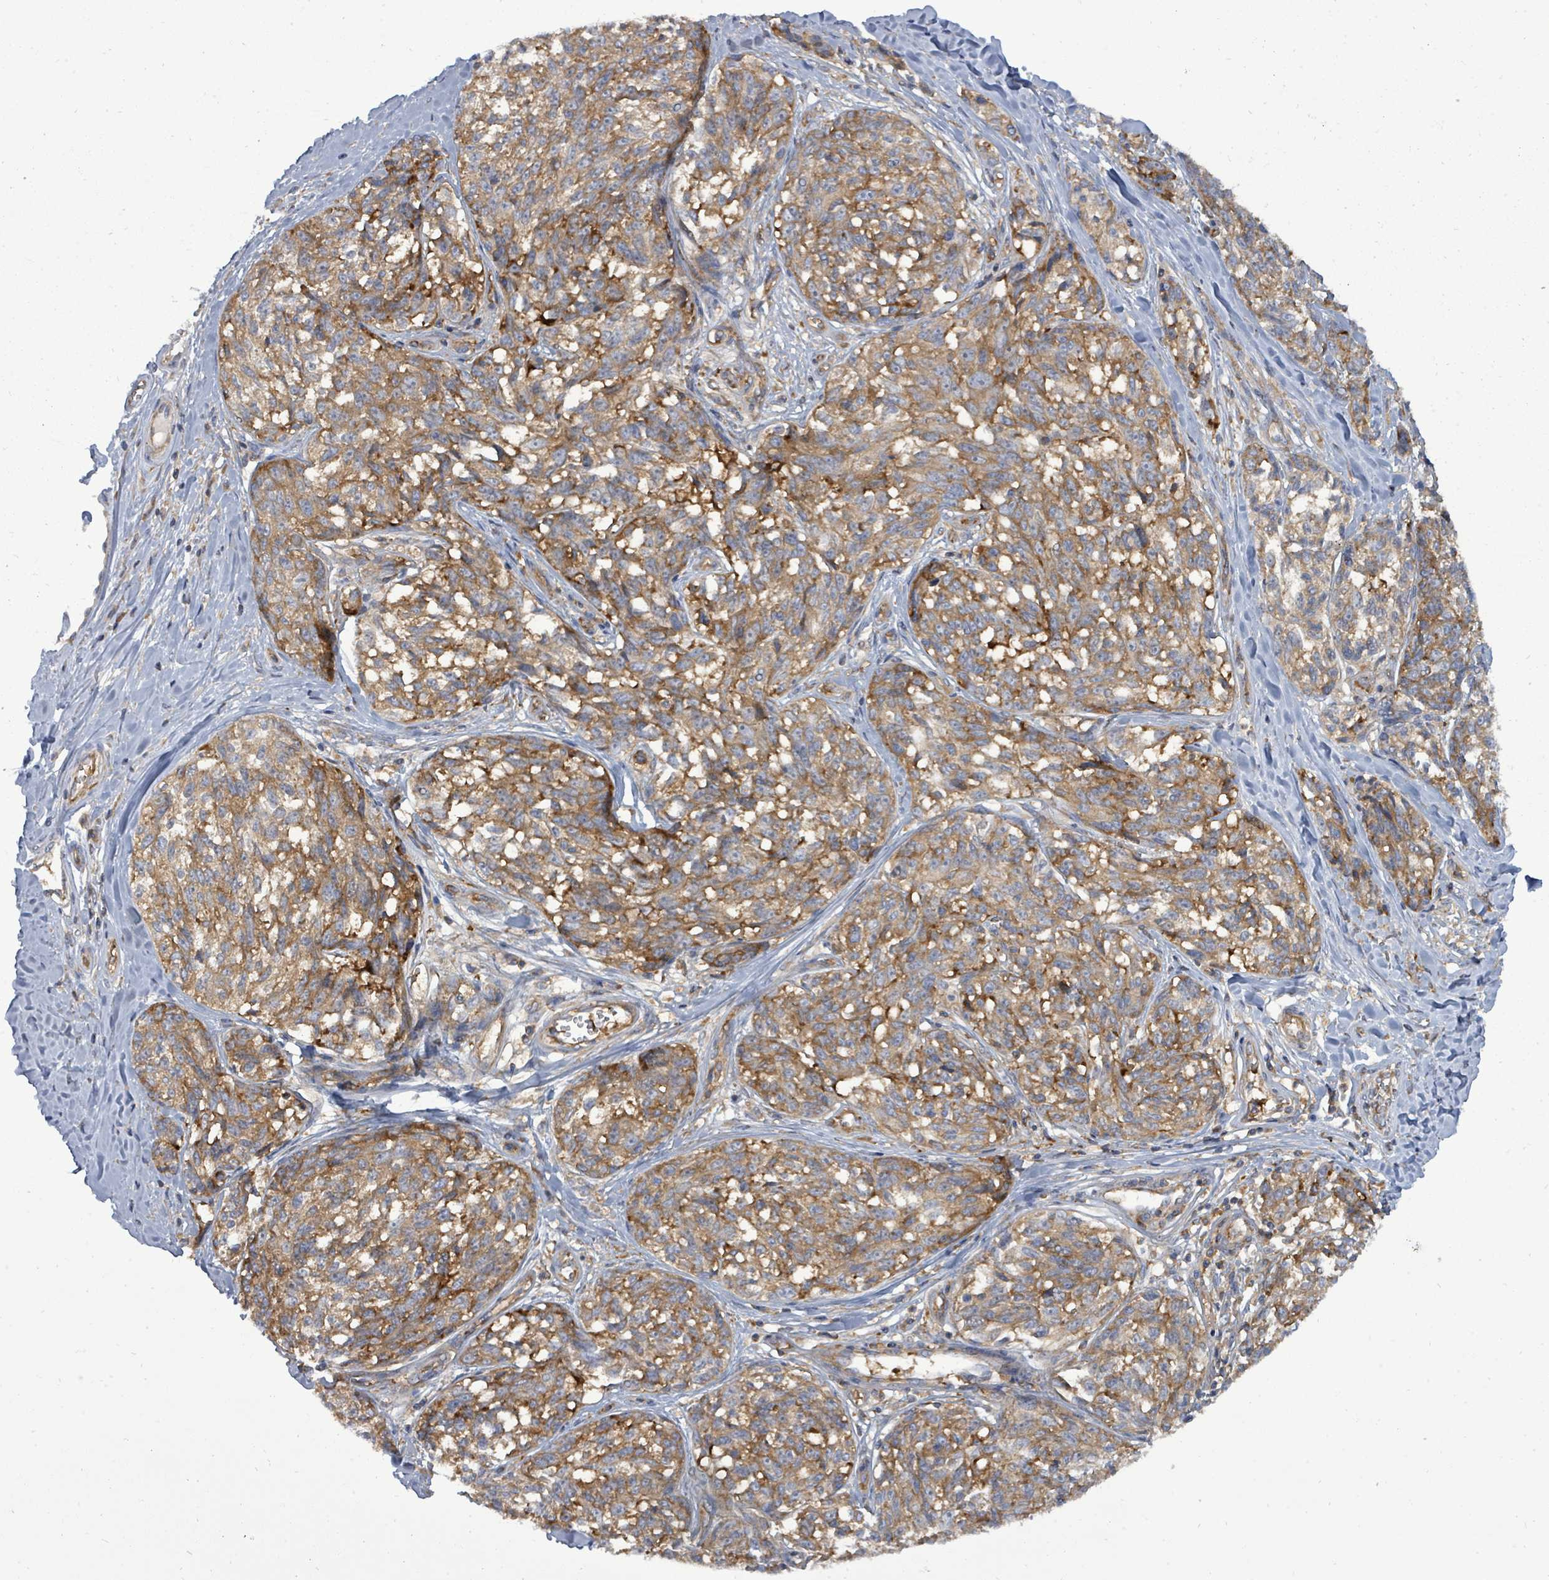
{"staining": {"intensity": "moderate", "quantity": ">75%", "location": "cytoplasmic/membranous"}, "tissue": "melanoma", "cell_type": "Tumor cells", "image_type": "cancer", "snomed": [{"axis": "morphology", "description": "Normal tissue, NOS"}, {"axis": "morphology", "description": "Malignant melanoma, NOS"}, {"axis": "topography", "description": "Skin"}], "caption": "Melanoma was stained to show a protein in brown. There is medium levels of moderate cytoplasmic/membranous expression in approximately >75% of tumor cells.", "gene": "EIF3C", "patient": {"sex": "female", "age": 64}}